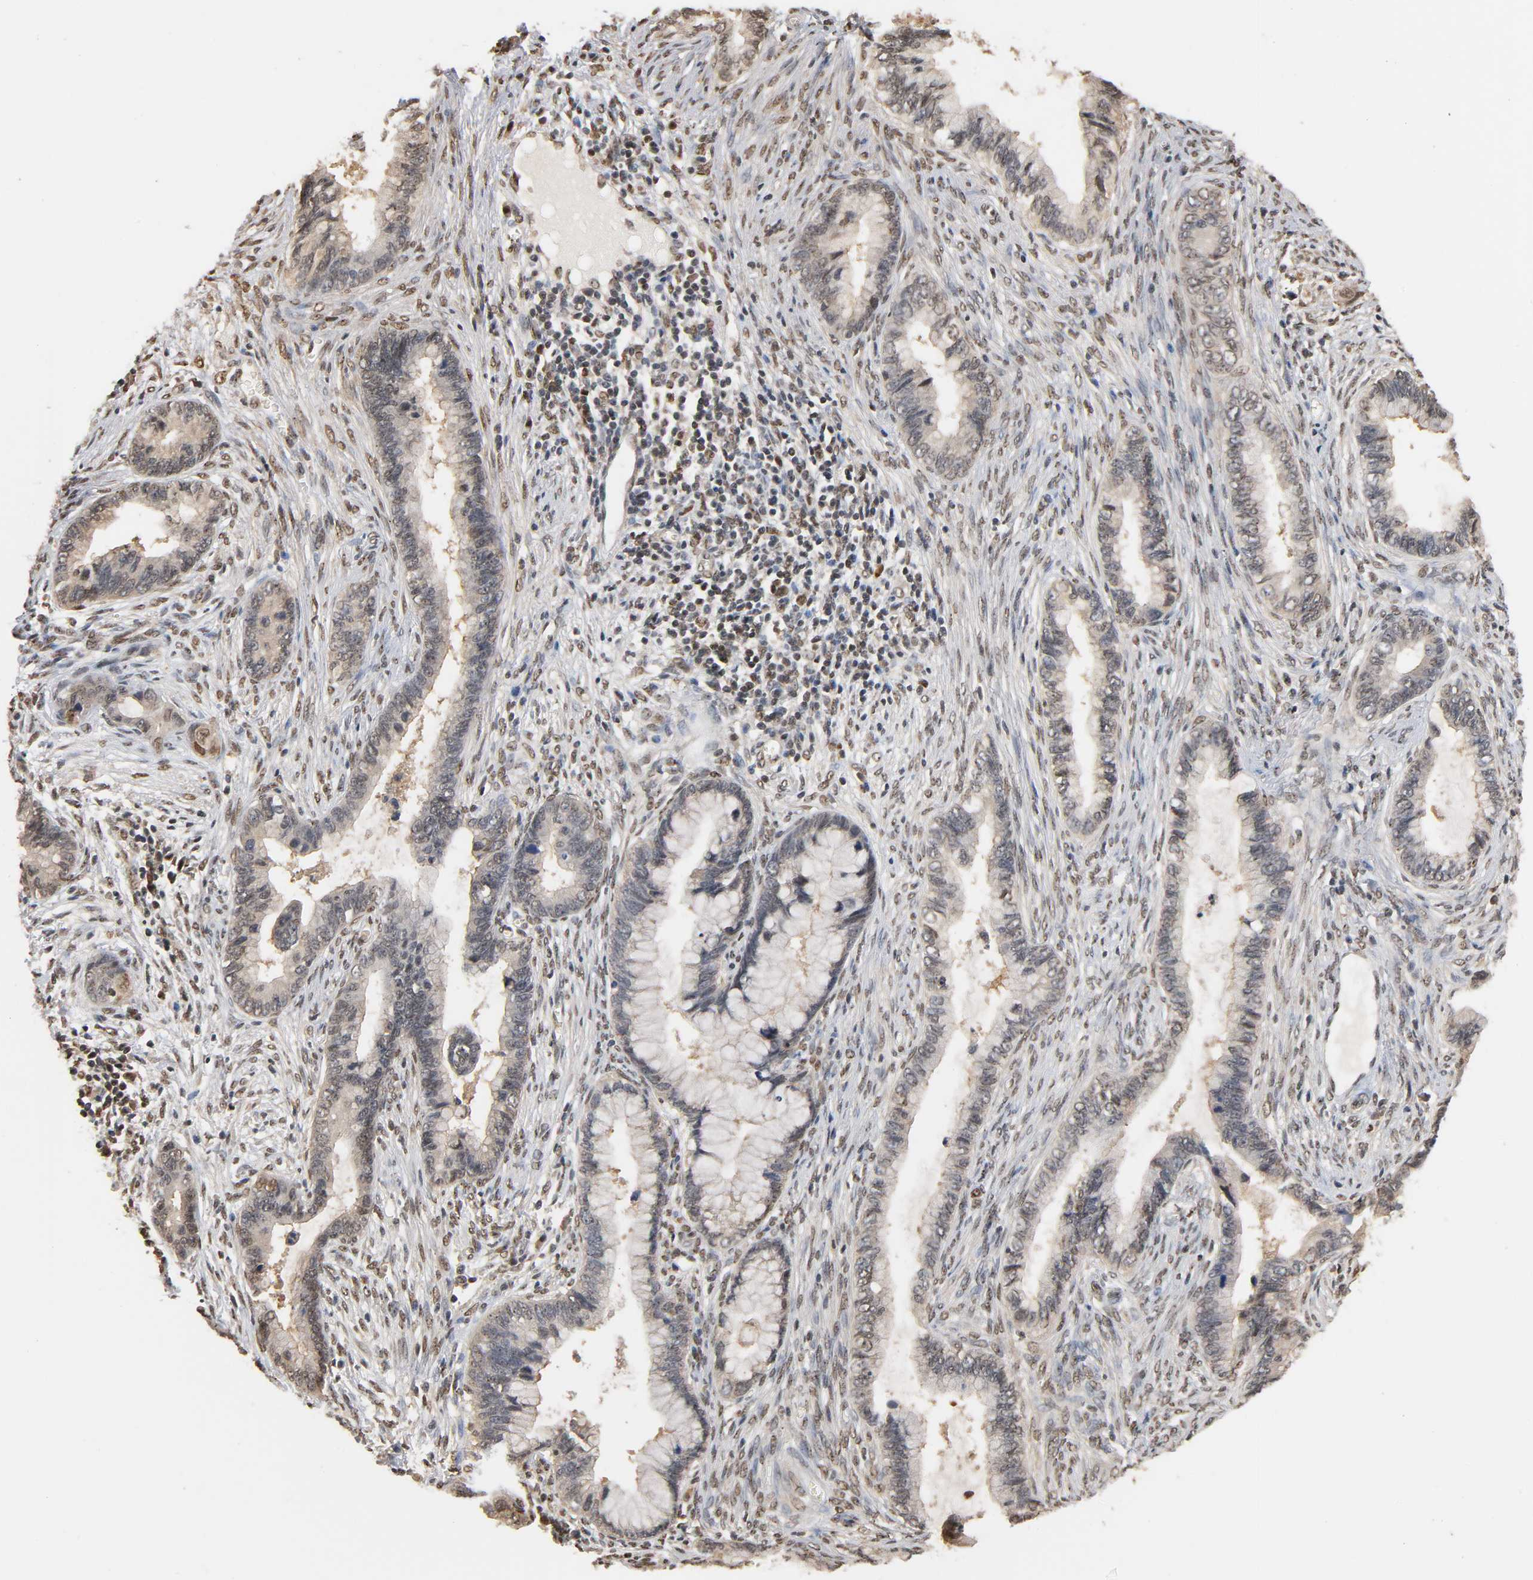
{"staining": {"intensity": "weak", "quantity": "<25%", "location": "nuclear"}, "tissue": "cervical cancer", "cell_type": "Tumor cells", "image_type": "cancer", "snomed": [{"axis": "morphology", "description": "Adenocarcinoma, NOS"}, {"axis": "topography", "description": "Cervix"}], "caption": "This histopathology image is of cervical cancer (adenocarcinoma) stained with IHC to label a protein in brown with the nuclei are counter-stained blue. There is no expression in tumor cells.", "gene": "UBC", "patient": {"sex": "female", "age": 44}}